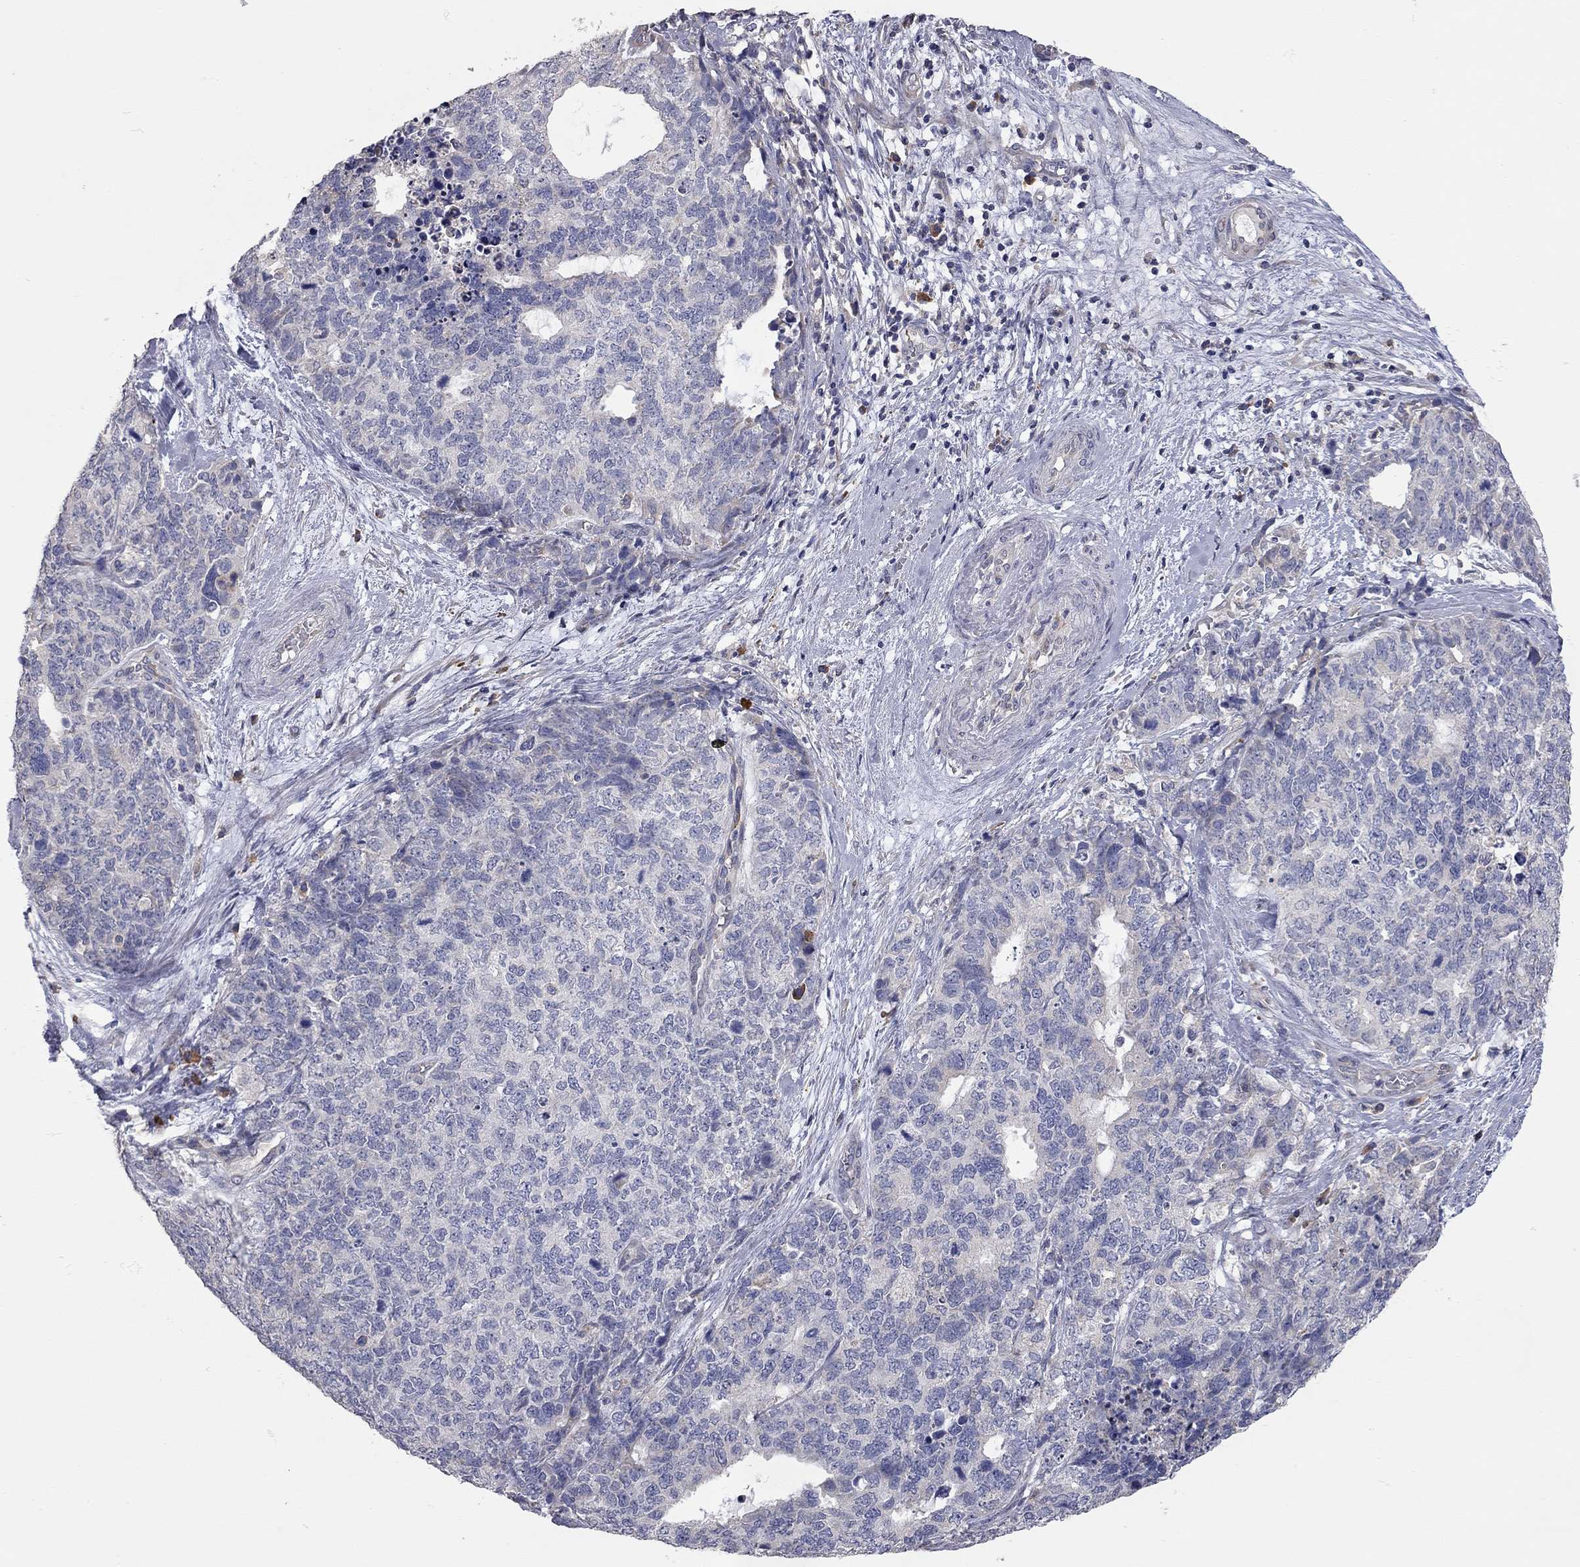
{"staining": {"intensity": "negative", "quantity": "none", "location": "none"}, "tissue": "cervical cancer", "cell_type": "Tumor cells", "image_type": "cancer", "snomed": [{"axis": "morphology", "description": "Squamous cell carcinoma, NOS"}, {"axis": "topography", "description": "Cervix"}], "caption": "Tumor cells show no significant expression in cervical cancer.", "gene": "XAGE2", "patient": {"sex": "female", "age": 63}}